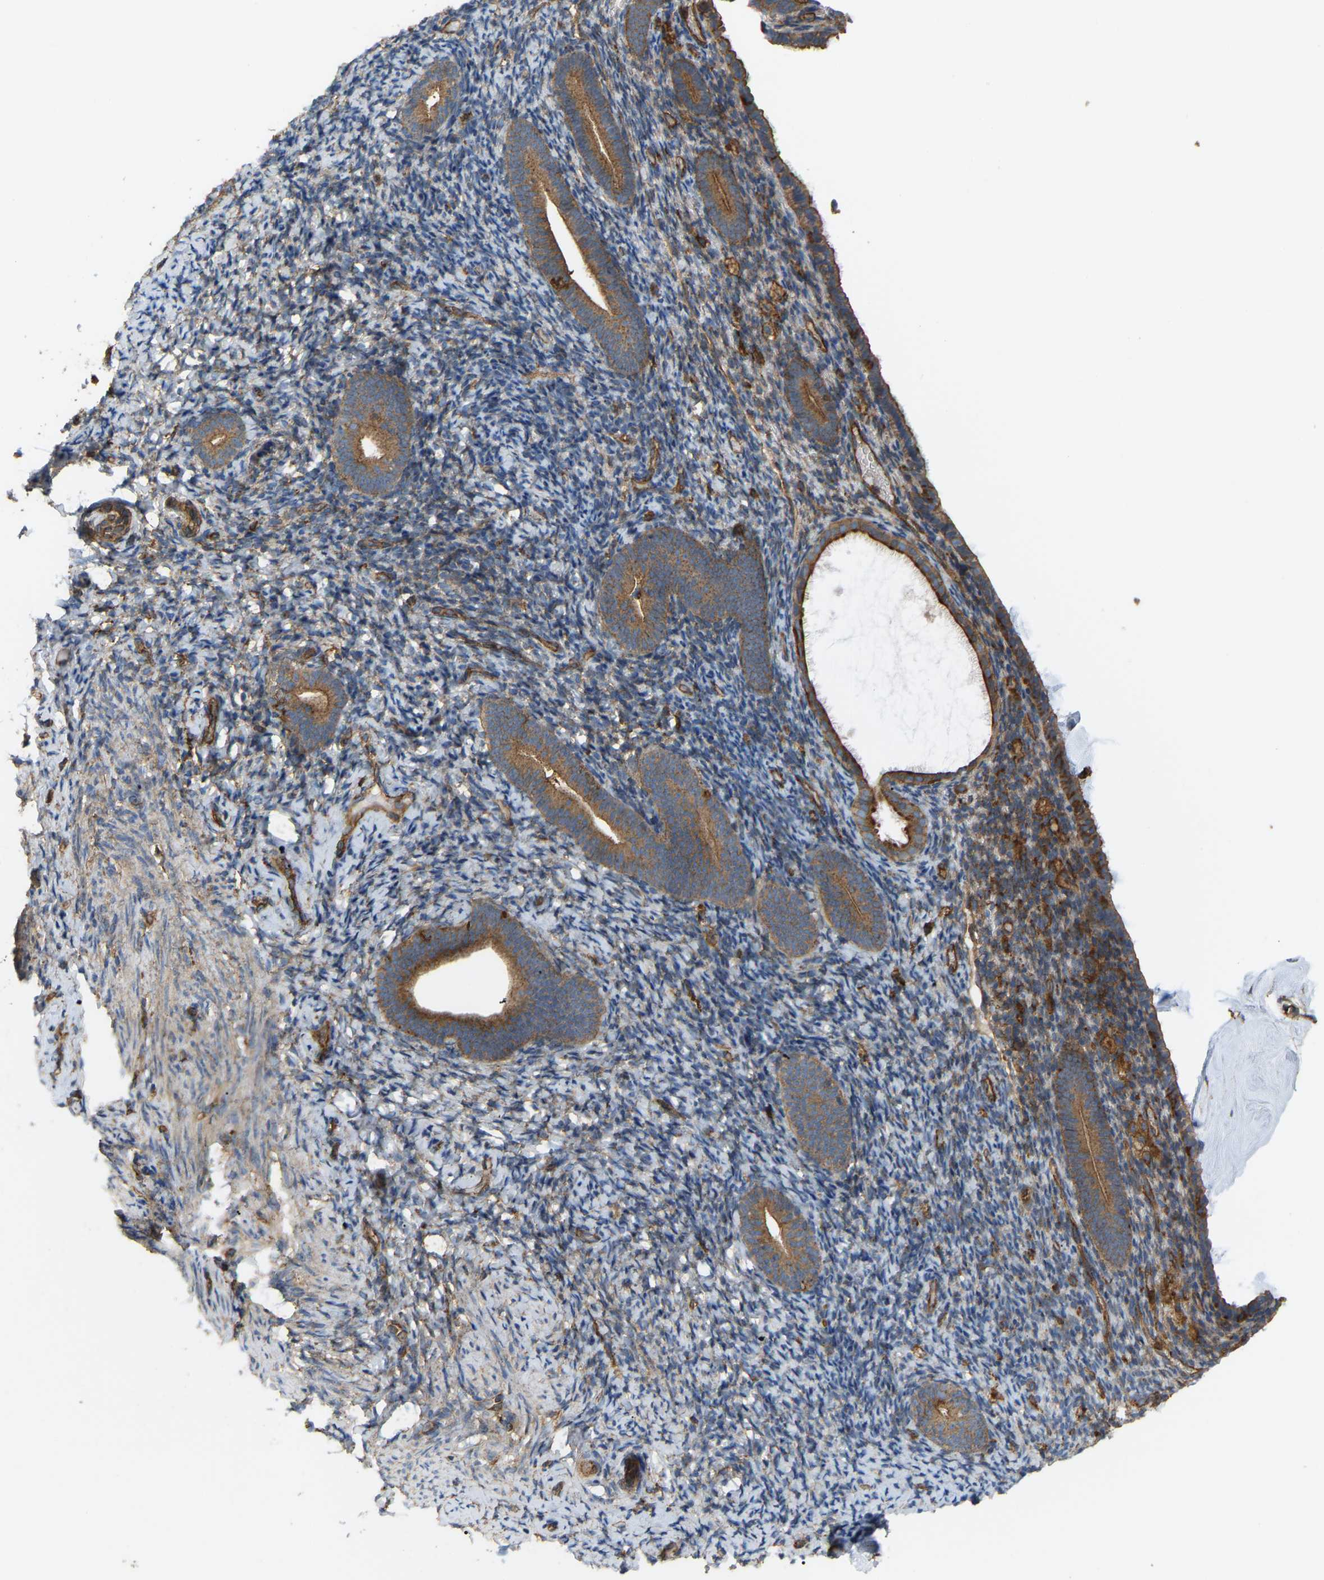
{"staining": {"intensity": "moderate", "quantity": ">75%", "location": "cytoplasmic/membranous"}, "tissue": "endometrium", "cell_type": "Cells in endometrial stroma", "image_type": "normal", "snomed": [{"axis": "morphology", "description": "Normal tissue, NOS"}, {"axis": "topography", "description": "Endometrium"}], "caption": "Endometrium stained for a protein (brown) exhibits moderate cytoplasmic/membranous positive expression in approximately >75% of cells in endometrial stroma.", "gene": "PICALM", "patient": {"sex": "female", "age": 51}}